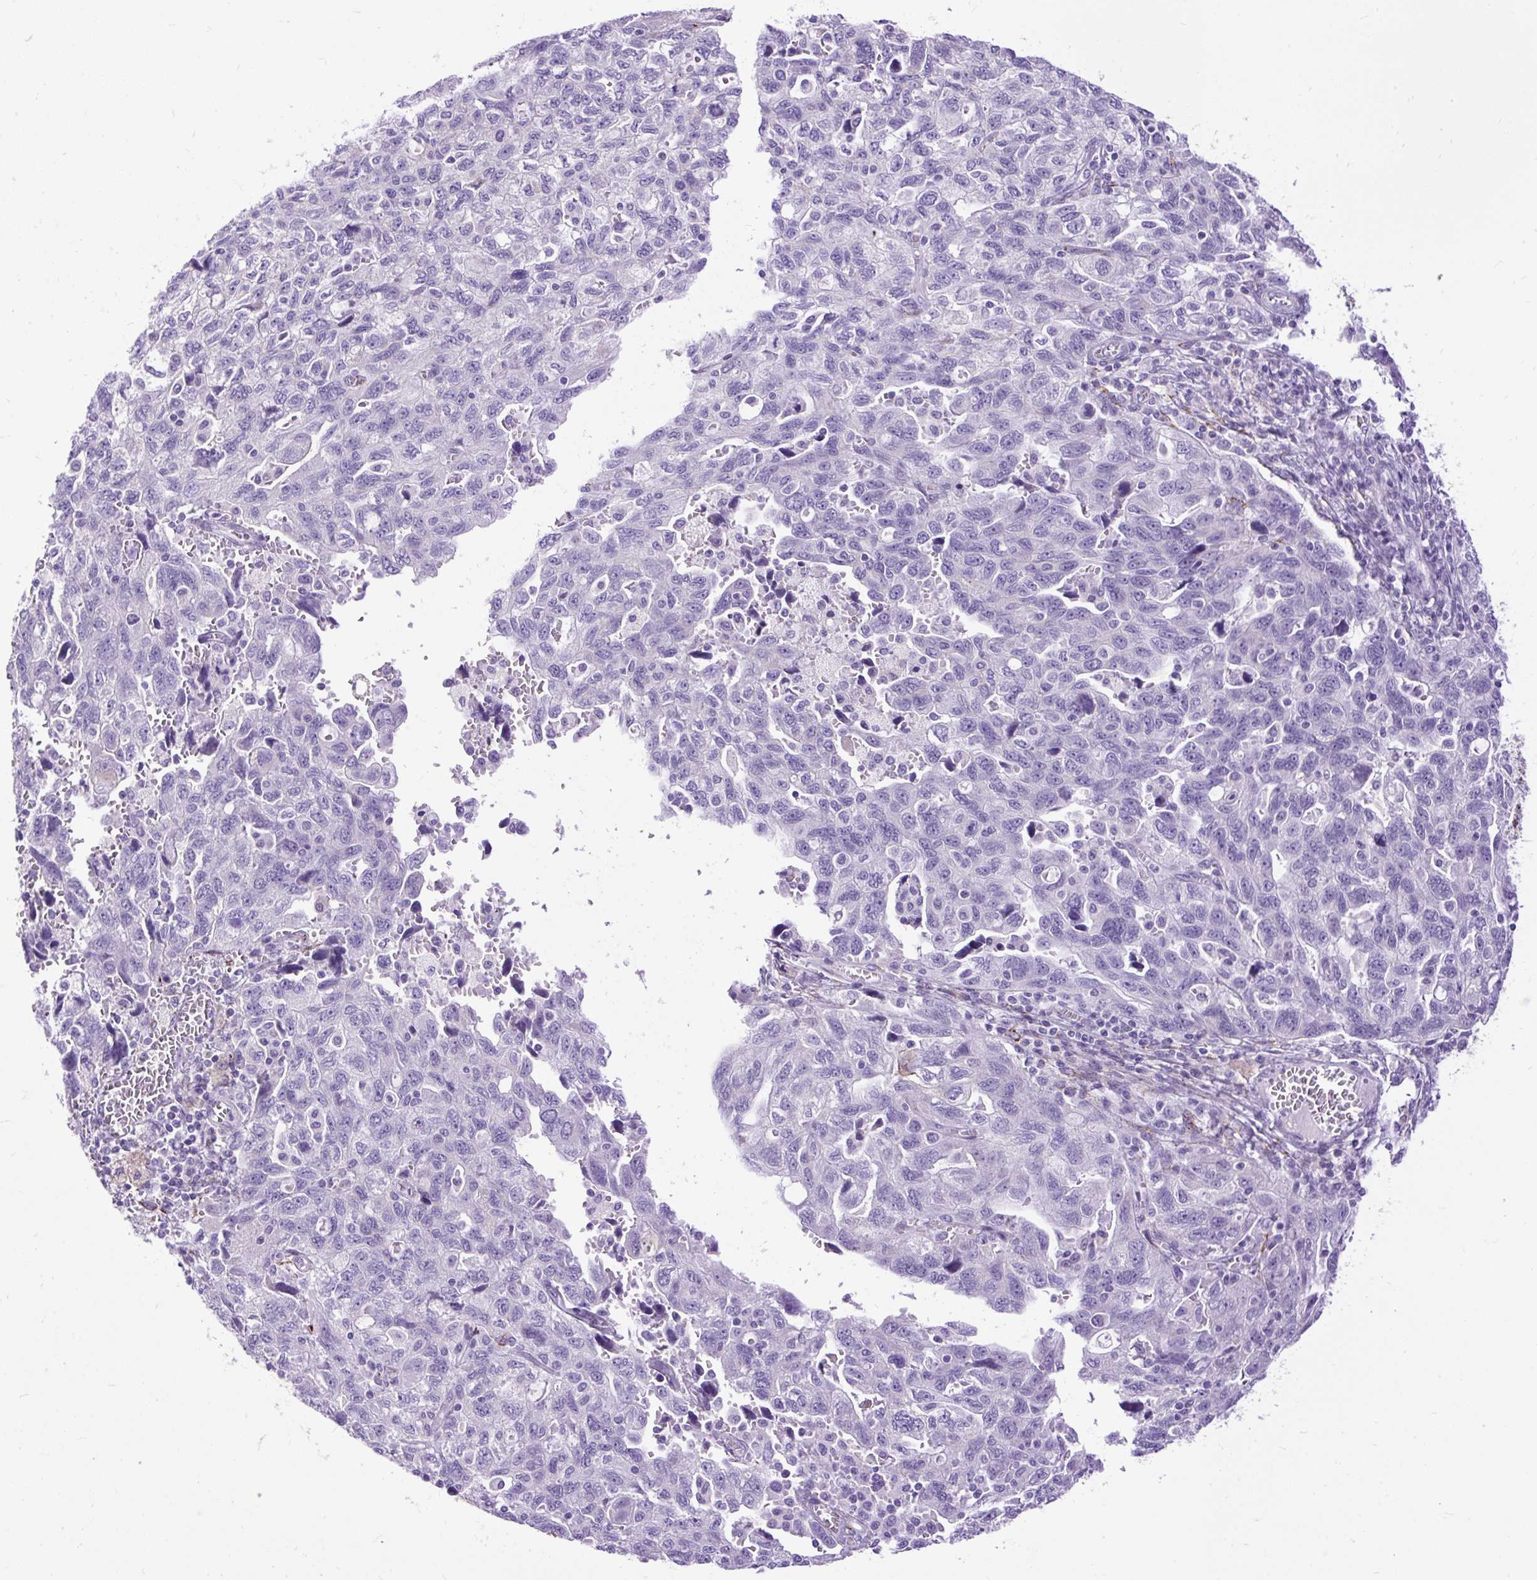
{"staining": {"intensity": "negative", "quantity": "none", "location": "none"}, "tissue": "ovarian cancer", "cell_type": "Tumor cells", "image_type": "cancer", "snomed": [{"axis": "morphology", "description": "Carcinoma, NOS"}, {"axis": "morphology", "description": "Cystadenocarcinoma, serous, NOS"}, {"axis": "topography", "description": "Ovary"}], "caption": "IHC of ovarian cancer (carcinoma) displays no expression in tumor cells.", "gene": "ZNF256", "patient": {"sex": "female", "age": 69}}